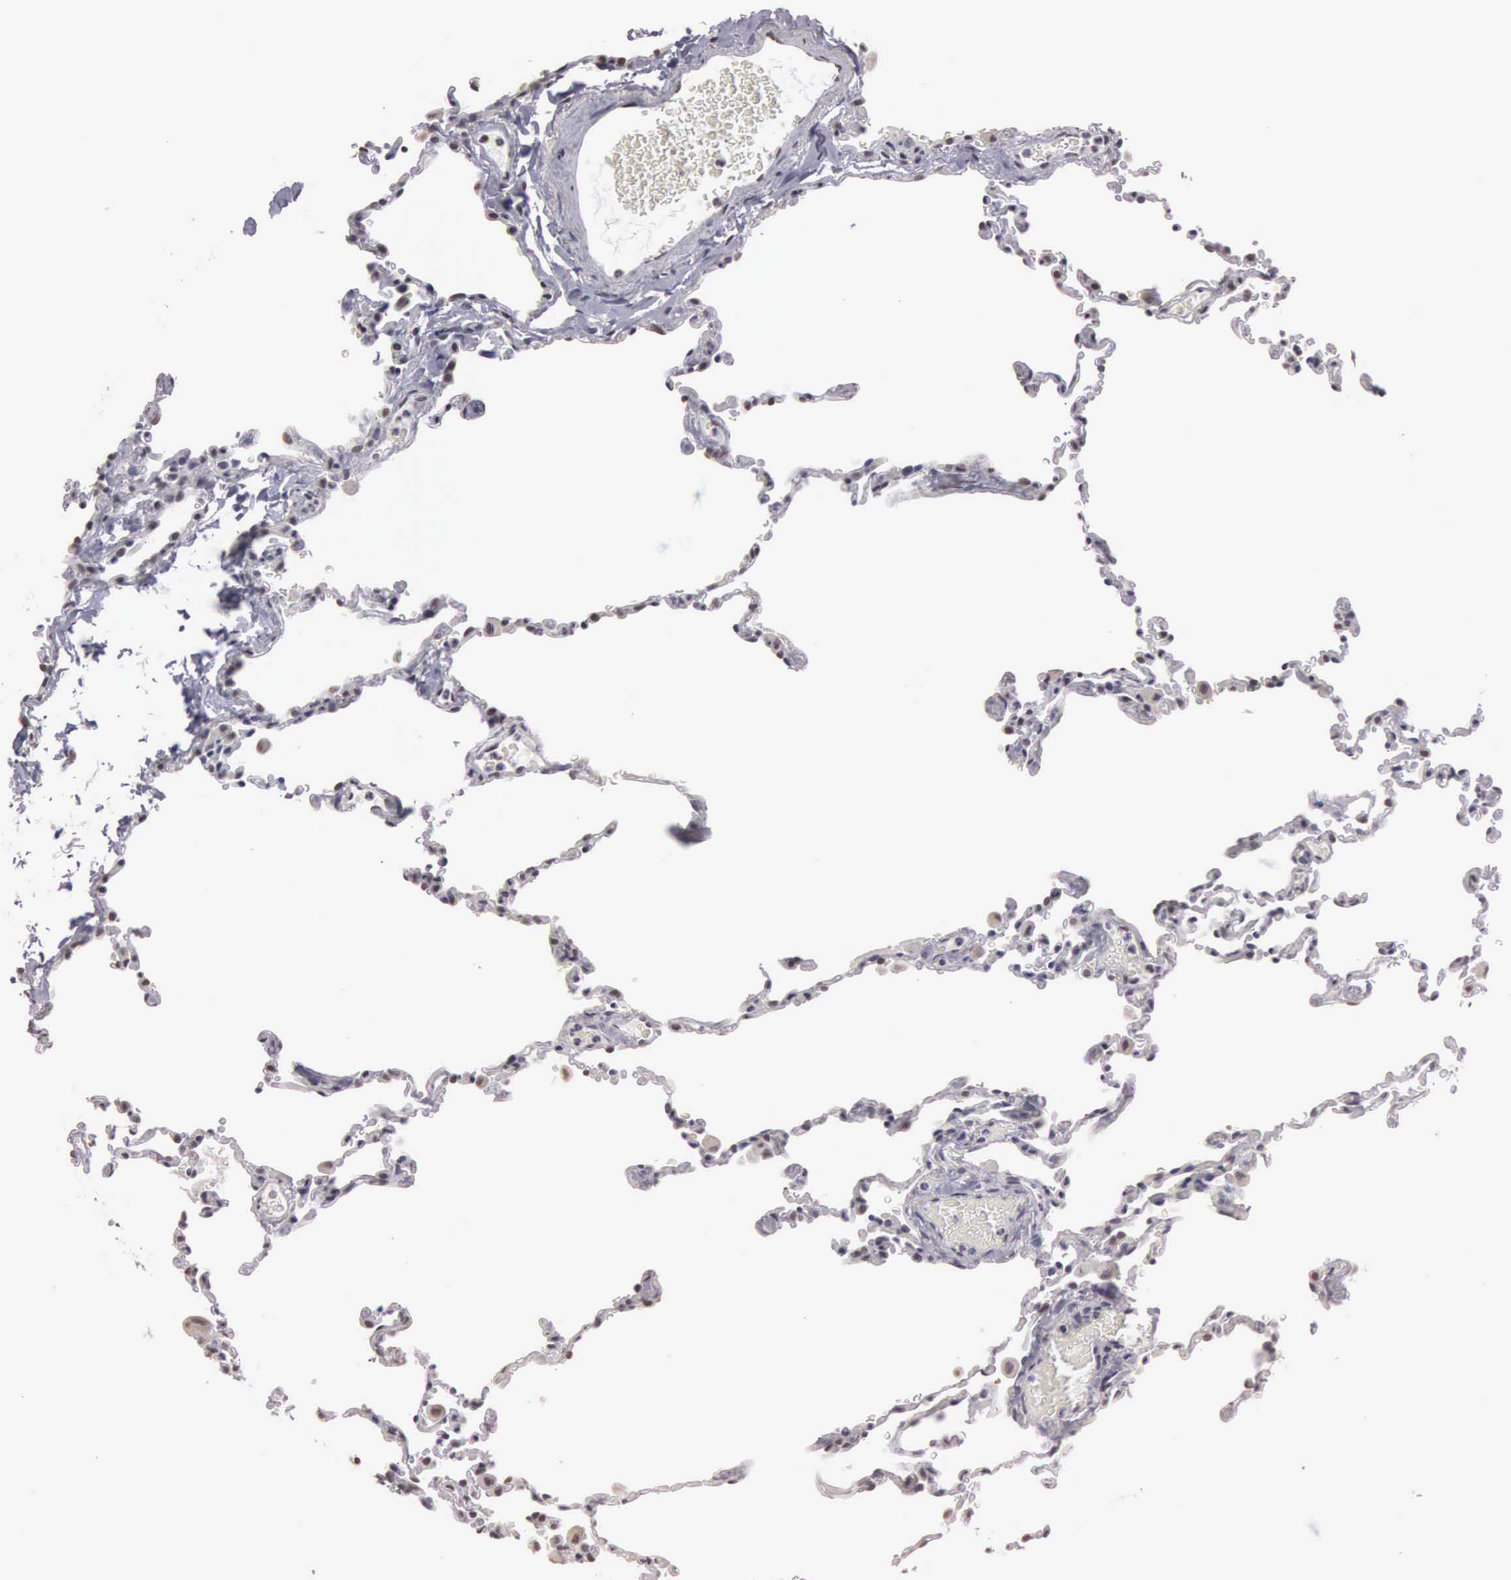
{"staining": {"intensity": "weak", "quantity": "<25%", "location": "nuclear"}, "tissue": "lung", "cell_type": "Alveolar cells", "image_type": "normal", "snomed": [{"axis": "morphology", "description": "Normal tissue, NOS"}, {"axis": "topography", "description": "Lung"}], "caption": "DAB (3,3'-diaminobenzidine) immunohistochemical staining of unremarkable lung demonstrates no significant expression in alveolar cells. Brightfield microscopy of IHC stained with DAB (3,3'-diaminobenzidine) (brown) and hematoxylin (blue), captured at high magnification.", "gene": "UPB1", "patient": {"sex": "female", "age": 61}}